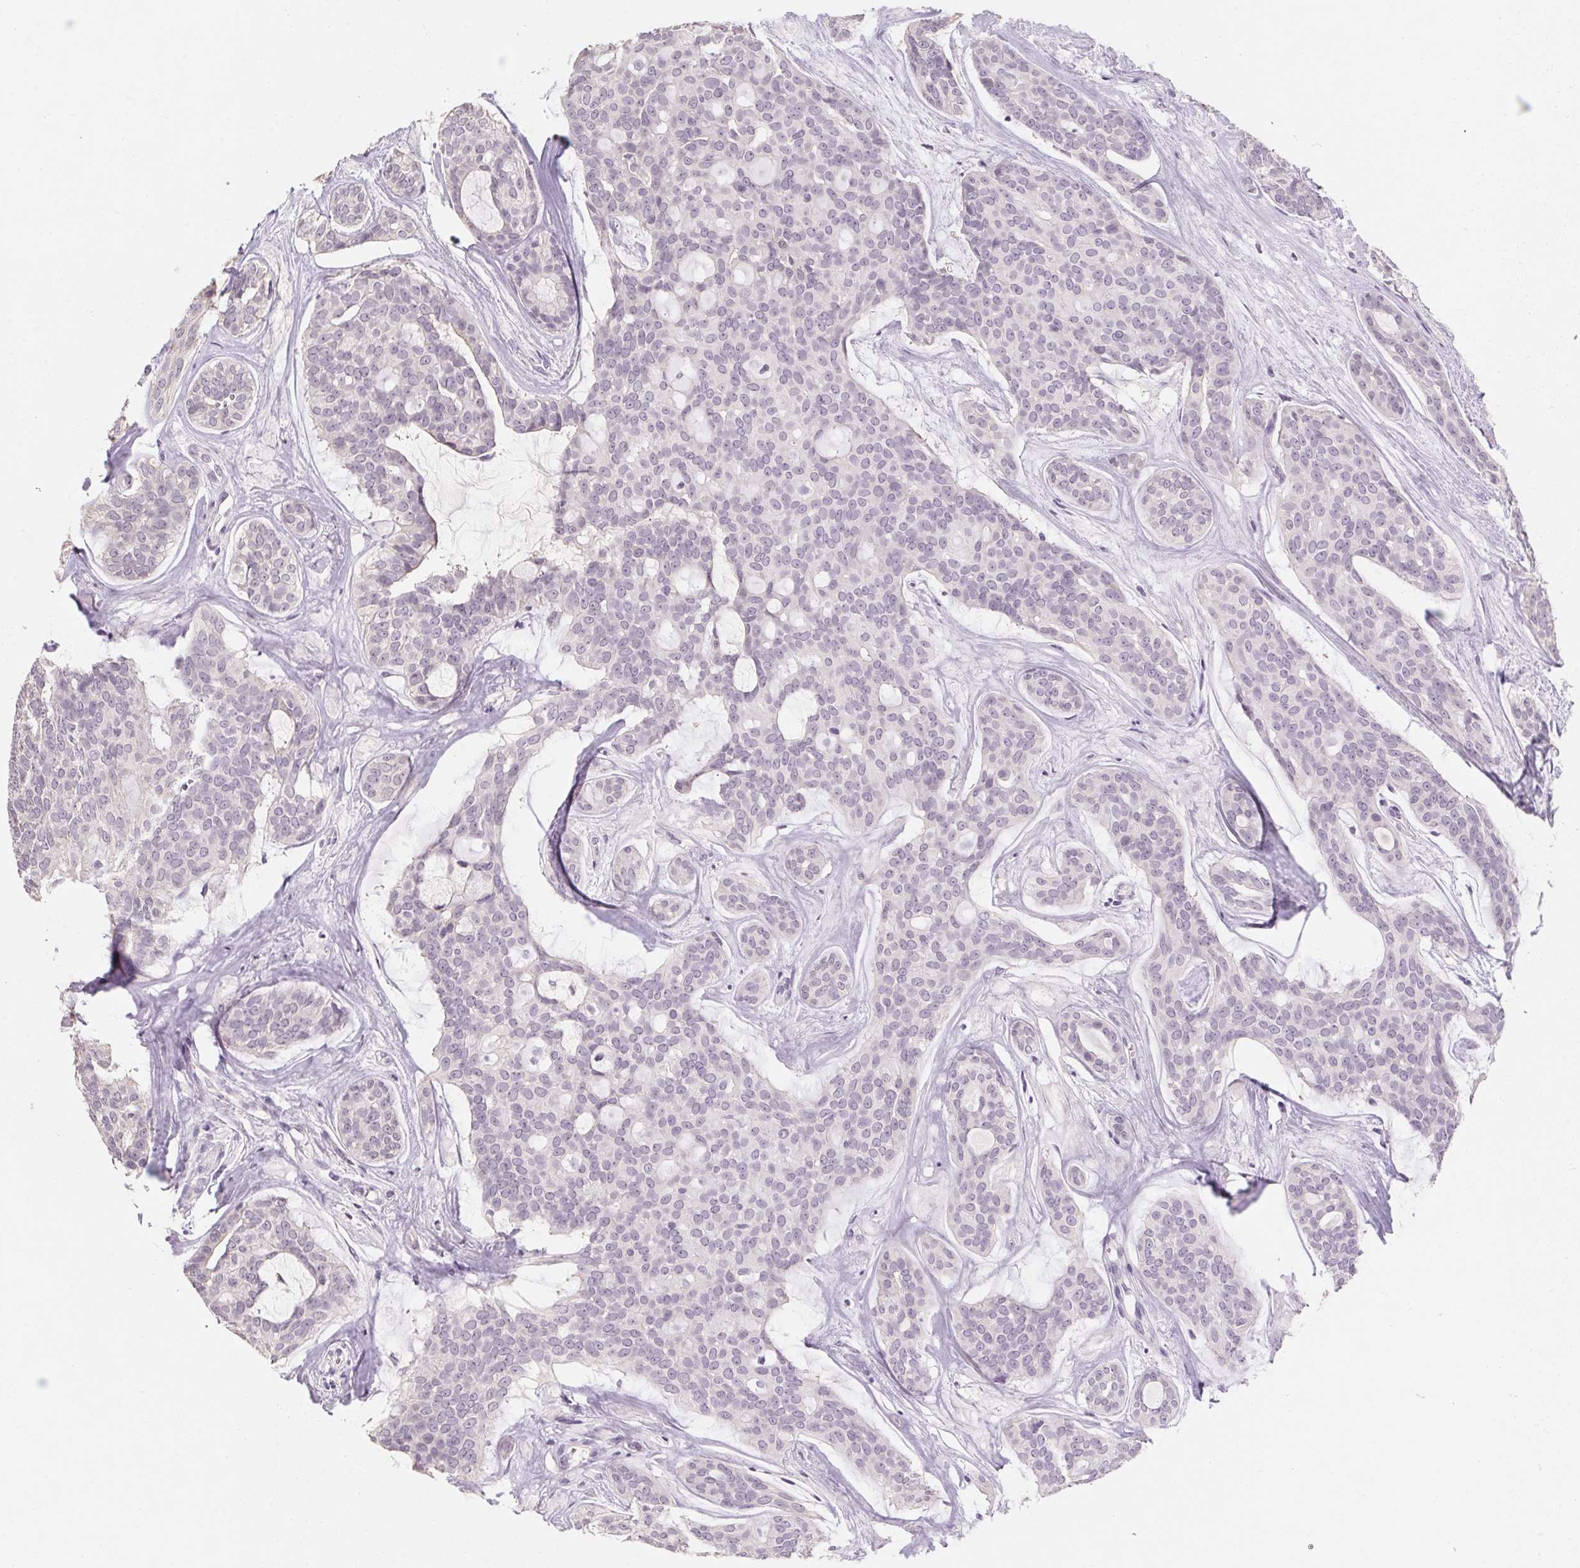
{"staining": {"intensity": "negative", "quantity": "none", "location": "none"}, "tissue": "head and neck cancer", "cell_type": "Tumor cells", "image_type": "cancer", "snomed": [{"axis": "morphology", "description": "Adenocarcinoma, NOS"}, {"axis": "topography", "description": "Head-Neck"}], "caption": "Micrograph shows no significant protein staining in tumor cells of head and neck adenocarcinoma. The staining is performed using DAB brown chromogen with nuclei counter-stained in using hematoxylin.", "gene": "CAPZA3", "patient": {"sex": "male", "age": 66}}